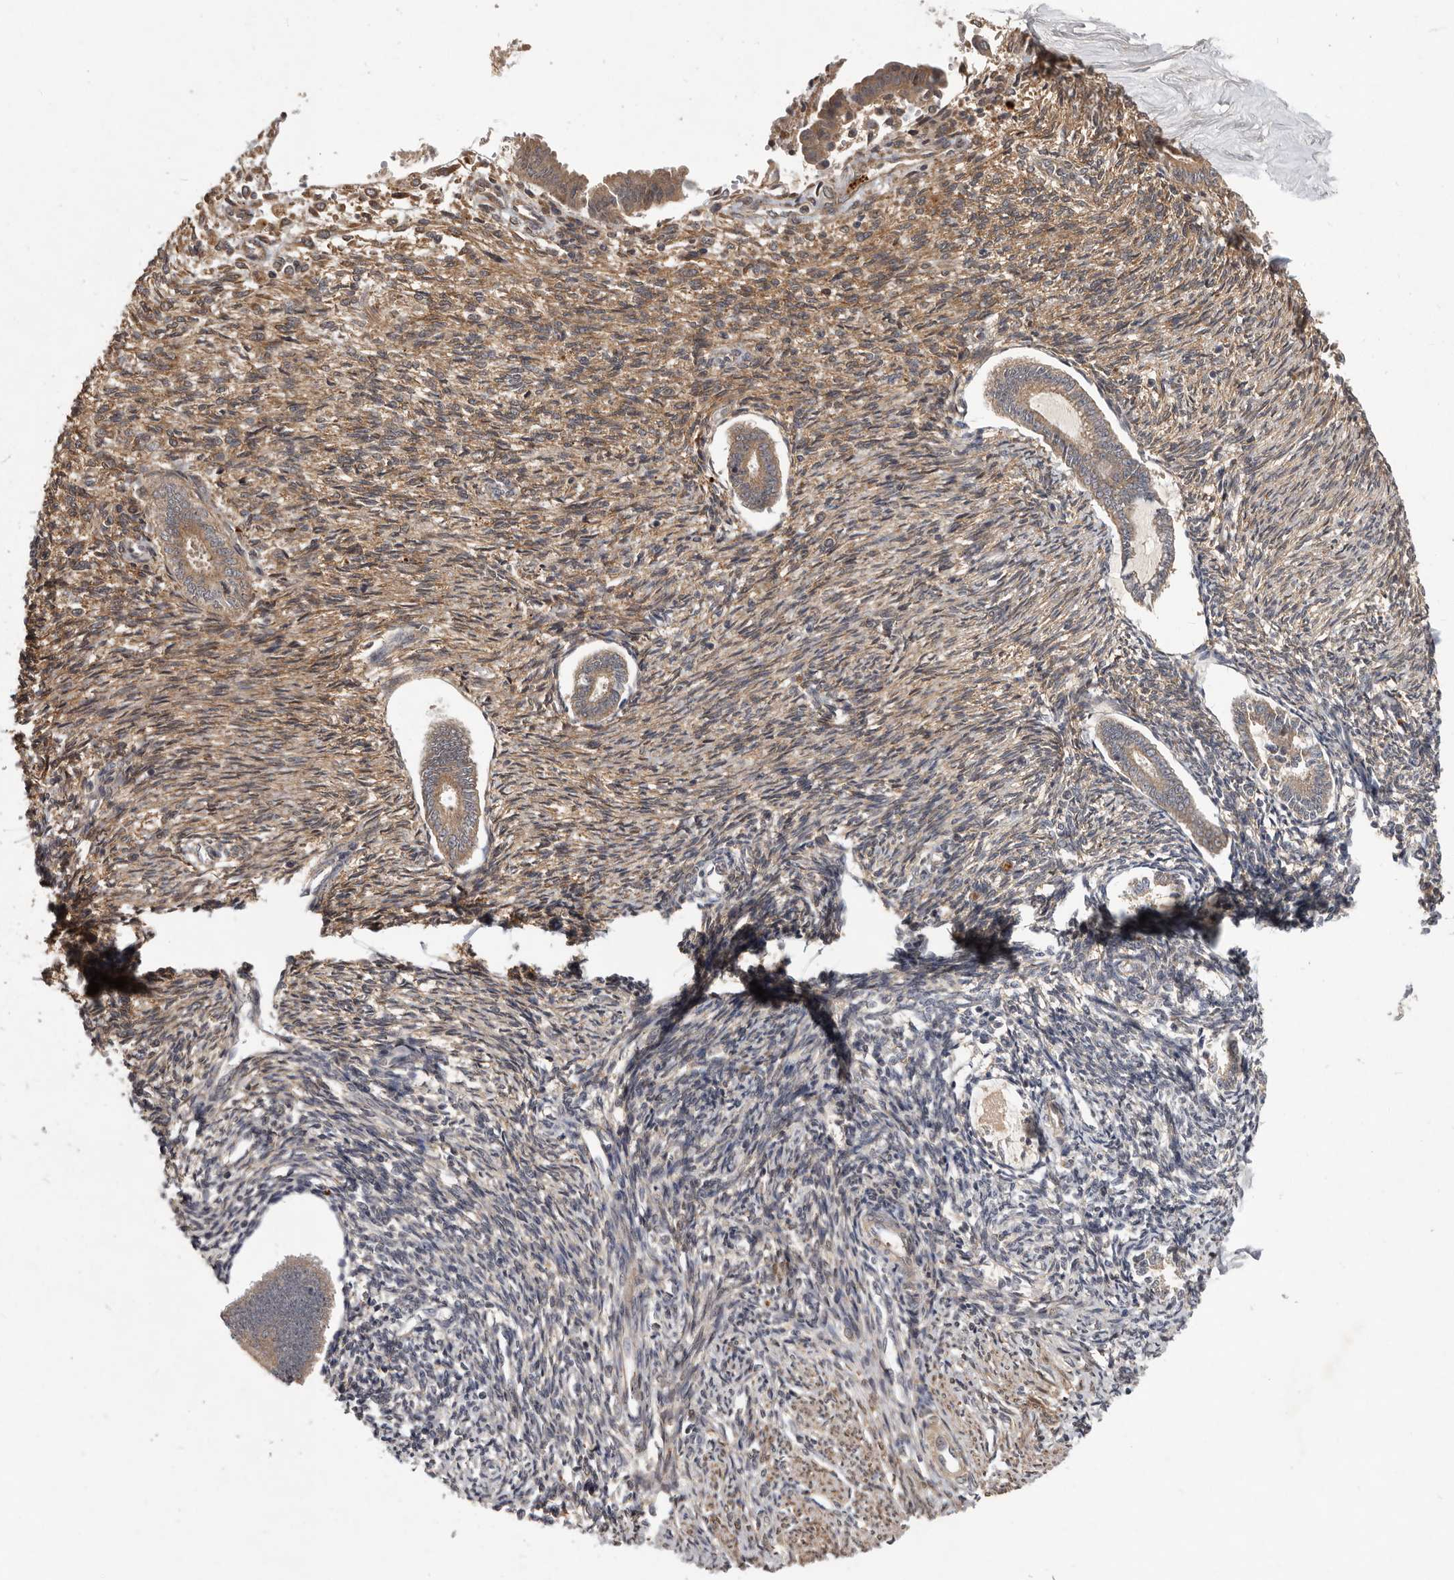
{"staining": {"intensity": "moderate", "quantity": "<25%", "location": "cytoplasmic/membranous"}, "tissue": "endometrium", "cell_type": "Cells in endometrial stroma", "image_type": "normal", "snomed": [{"axis": "morphology", "description": "Normal tissue, NOS"}, {"axis": "topography", "description": "Endometrium"}], "caption": "Benign endometrium shows moderate cytoplasmic/membranous positivity in about <25% of cells in endometrial stroma, visualized by immunohistochemistry.", "gene": "DNAJC28", "patient": {"sex": "female", "age": 56}}